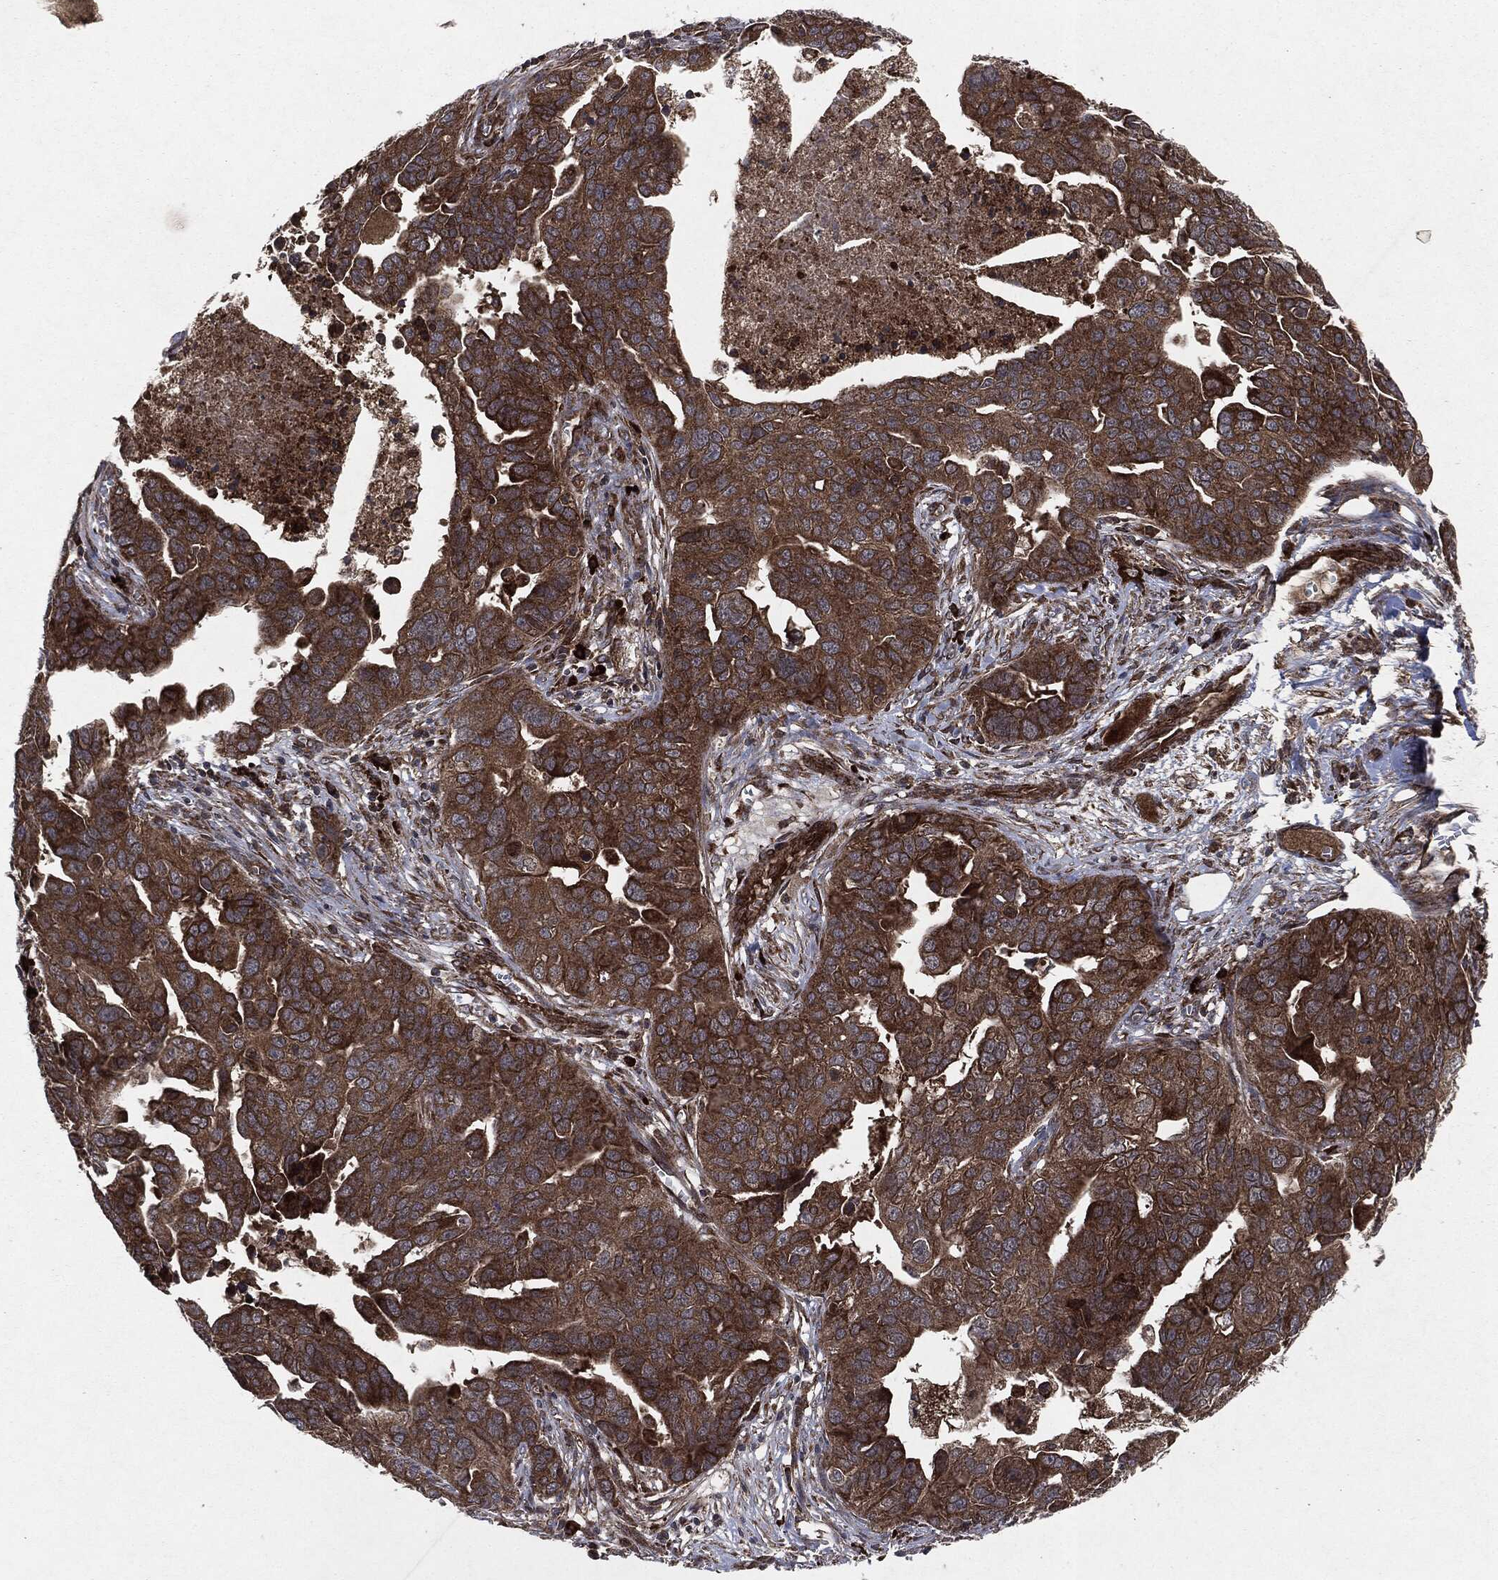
{"staining": {"intensity": "strong", "quantity": "25%-75%", "location": "cytoplasmic/membranous"}, "tissue": "ovarian cancer", "cell_type": "Tumor cells", "image_type": "cancer", "snomed": [{"axis": "morphology", "description": "Carcinoma, endometroid"}, {"axis": "topography", "description": "Soft tissue"}, {"axis": "topography", "description": "Ovary"}], "caption": "Ovarian endometroid carcinoma stained with DAB immunohistochemistry exhibits high levels of strong cytoplasmic/membranous positivity in about 25%-75% of tumor cells.", "gene": "RAF1", "patient": {"sex": "female", "age": 52}}